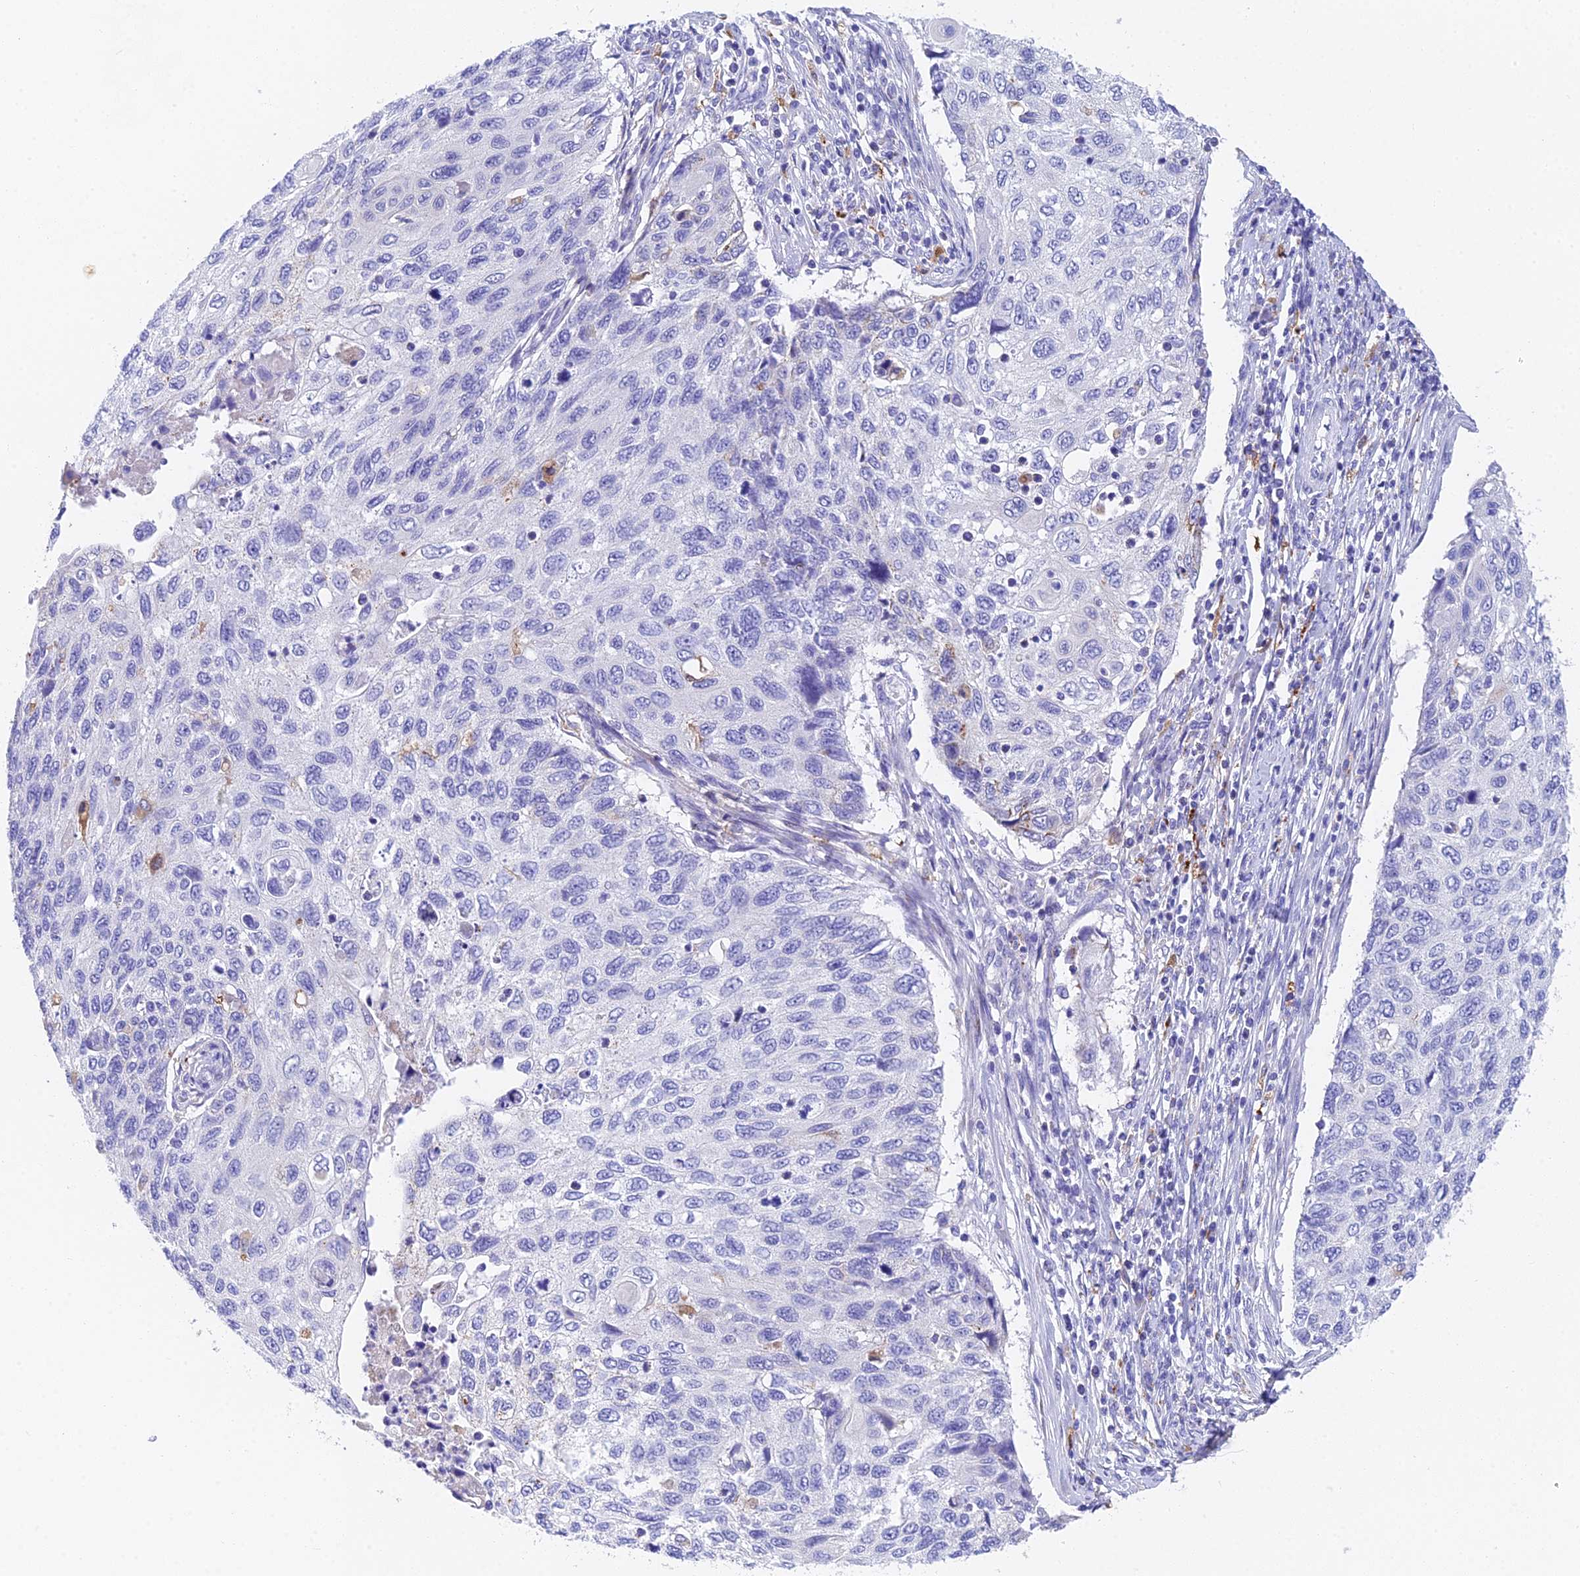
{"staining": {"intensity": "negative", "quantity": "none", "location": "none"}, "tissue": "cervical cancer", "cell_type": "Tumor cells", "image_type": "cancer", "snomed": [{"axis": "morphology", "description": "Squamous cell carcinoma, NOS"}, {"axis": "topography", "description": "Cervix"}], "caption": "A high-resolution histopathology image shows immunohistochemistry (IHC) staining of cervical cancer (squamous cell carcinoma), which demonstrates no significant staining in tumor cells.", "gene": "ADAMTS13", "patient": {"sex": "female", "age": 70}}